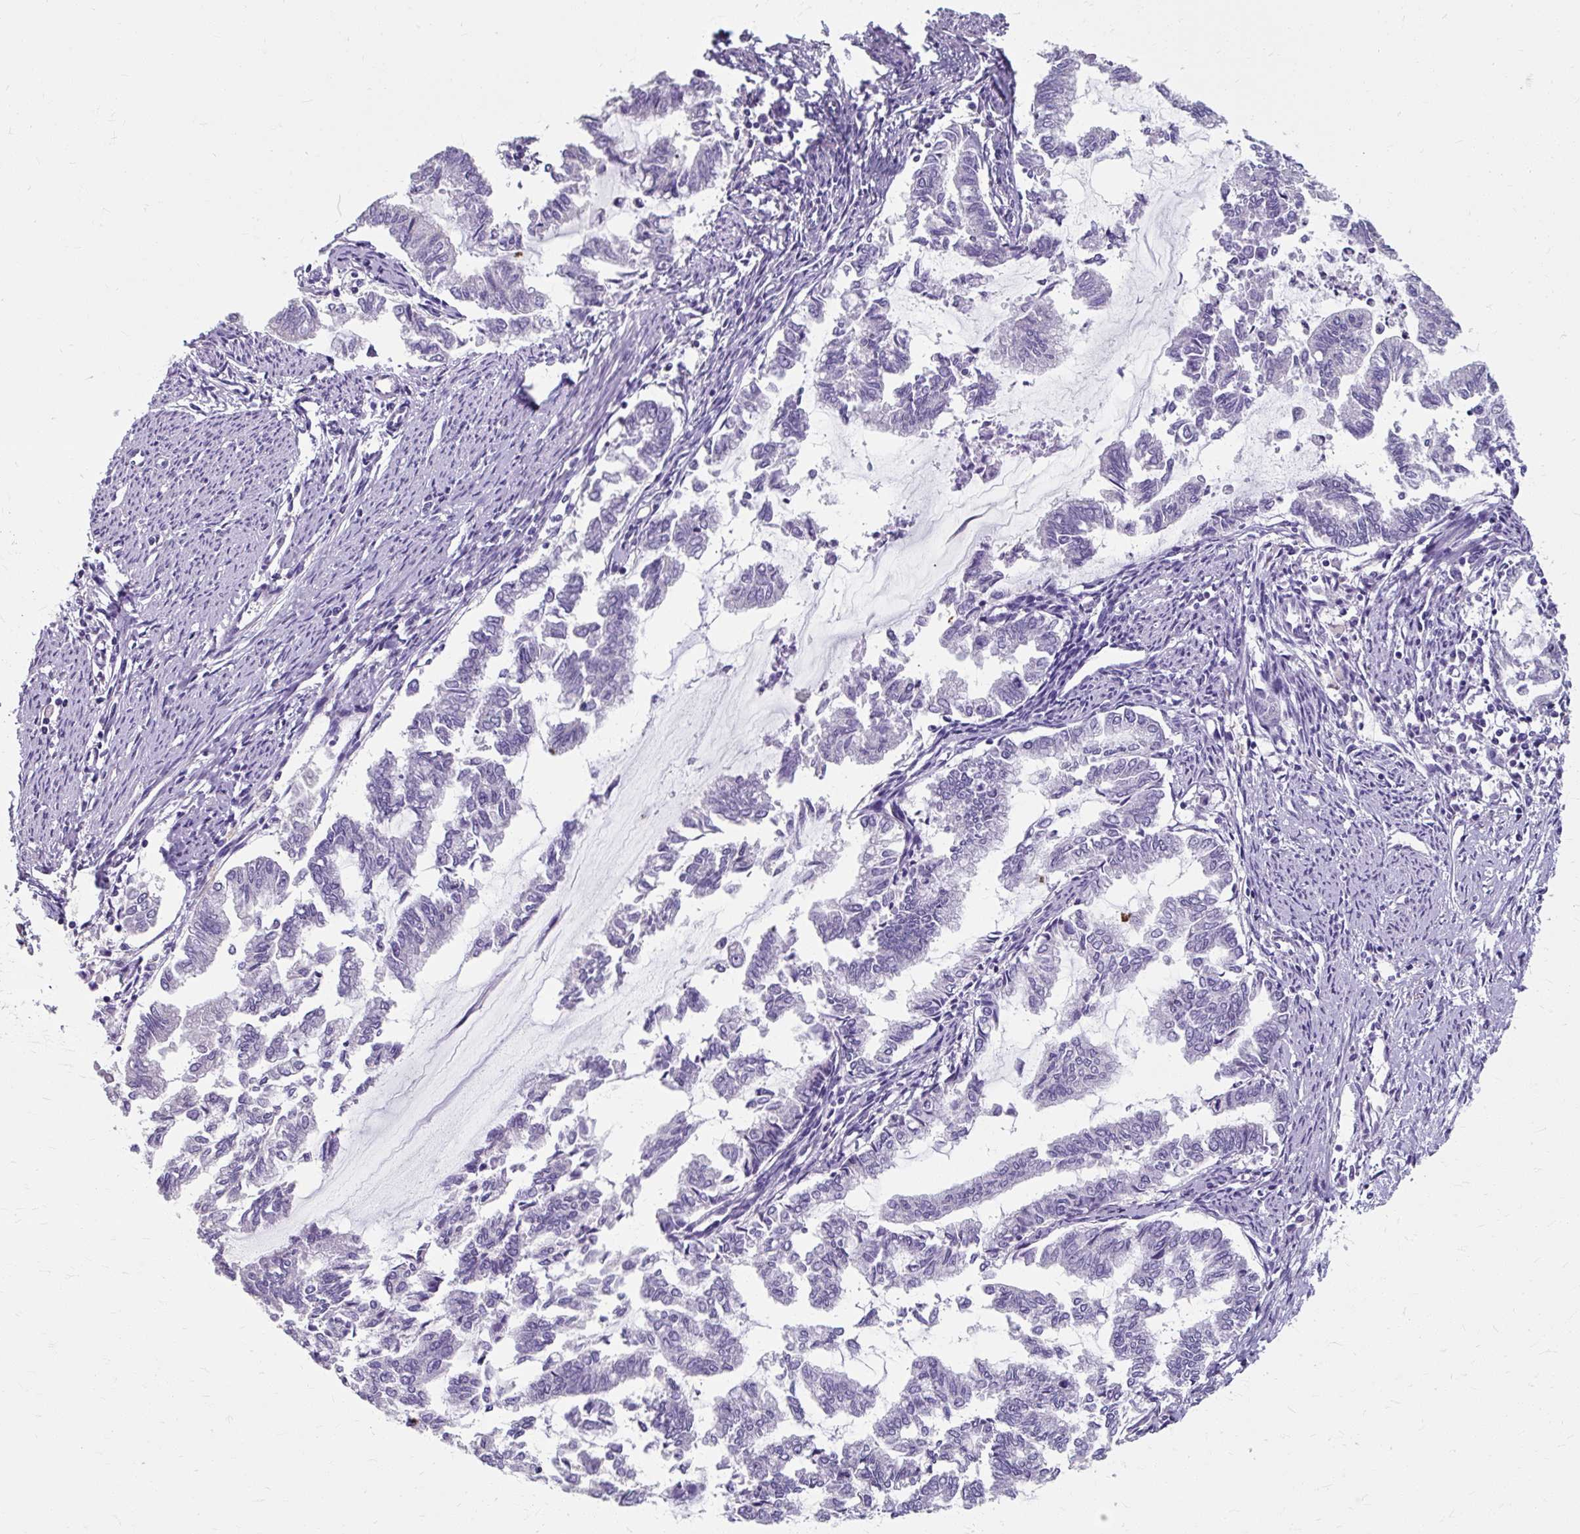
{"staining": {"intensity": "negative", "quantity": "none", "location": "none"}, "tissue": "endometrial cancer", "cell_type": "Tumor cells", "image_type": "cancer", "snomed": [{"axis": "morphology", "description": "Adenocarcinoma, NOS"}, {"axis": "topography", "description": "Endometrium"}], "caption": "Protein analysis of endometrial cancer (adenocarcinoma) displays no significant positivity in tumor cells. The staining is performed using DAB (3,3'-diaminobenzidine) brown chromogen with nuclei counter-stained in using hematoxylin.", "gene": "KLHL24", "patient": {"sex": "female", "age": 79}}